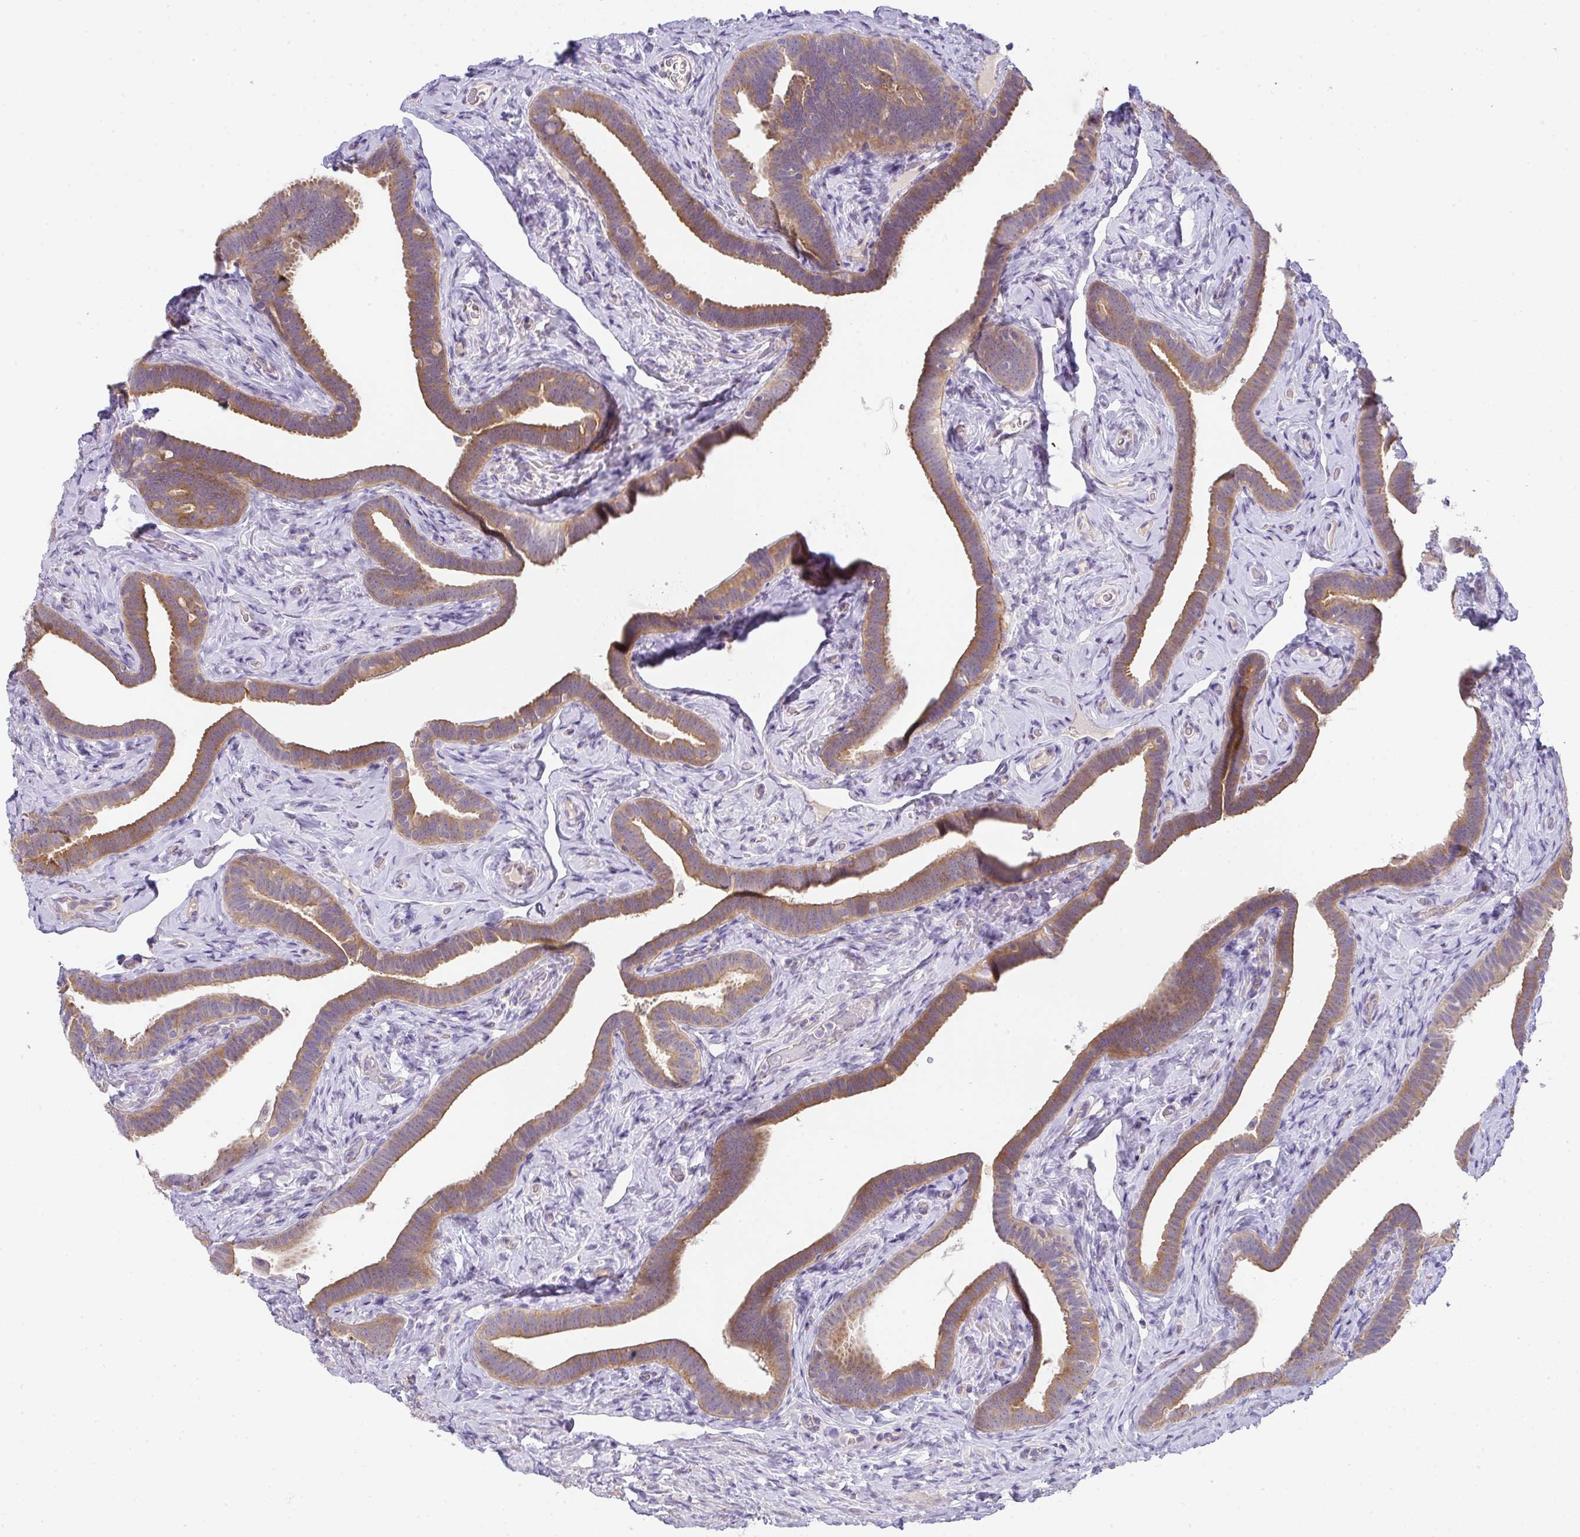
{"staining": {"intensity": "moderate", "quantity": "25%-75%", "location": "cytoplasmic/membranous"}, "tissue": "fallopian tube", "cell_type": "Glandular cells", "image_type": "normal", "snomed": [{"axis": "morphology", "description": "Normal tissue, NOS"}, {"axis": "topography", "description": "Fallopian tube"}], "caption": "Immunohistochemistry (IHC) staining of benign fallopian tube, which displays medium levels of moderate cytoplasmic/membranous positivity in about 25%-75% of glandular cells indicating moderate cytoplasmic/membranous protein expression. The staining was performed using DAB (3,3'-diaminobenzidine) (brown) for protein detection and nuclei were counterstained in hematoxylin (blue).", "gene": "FILIP1", "patient": {"sex": "female", "age": 69}}